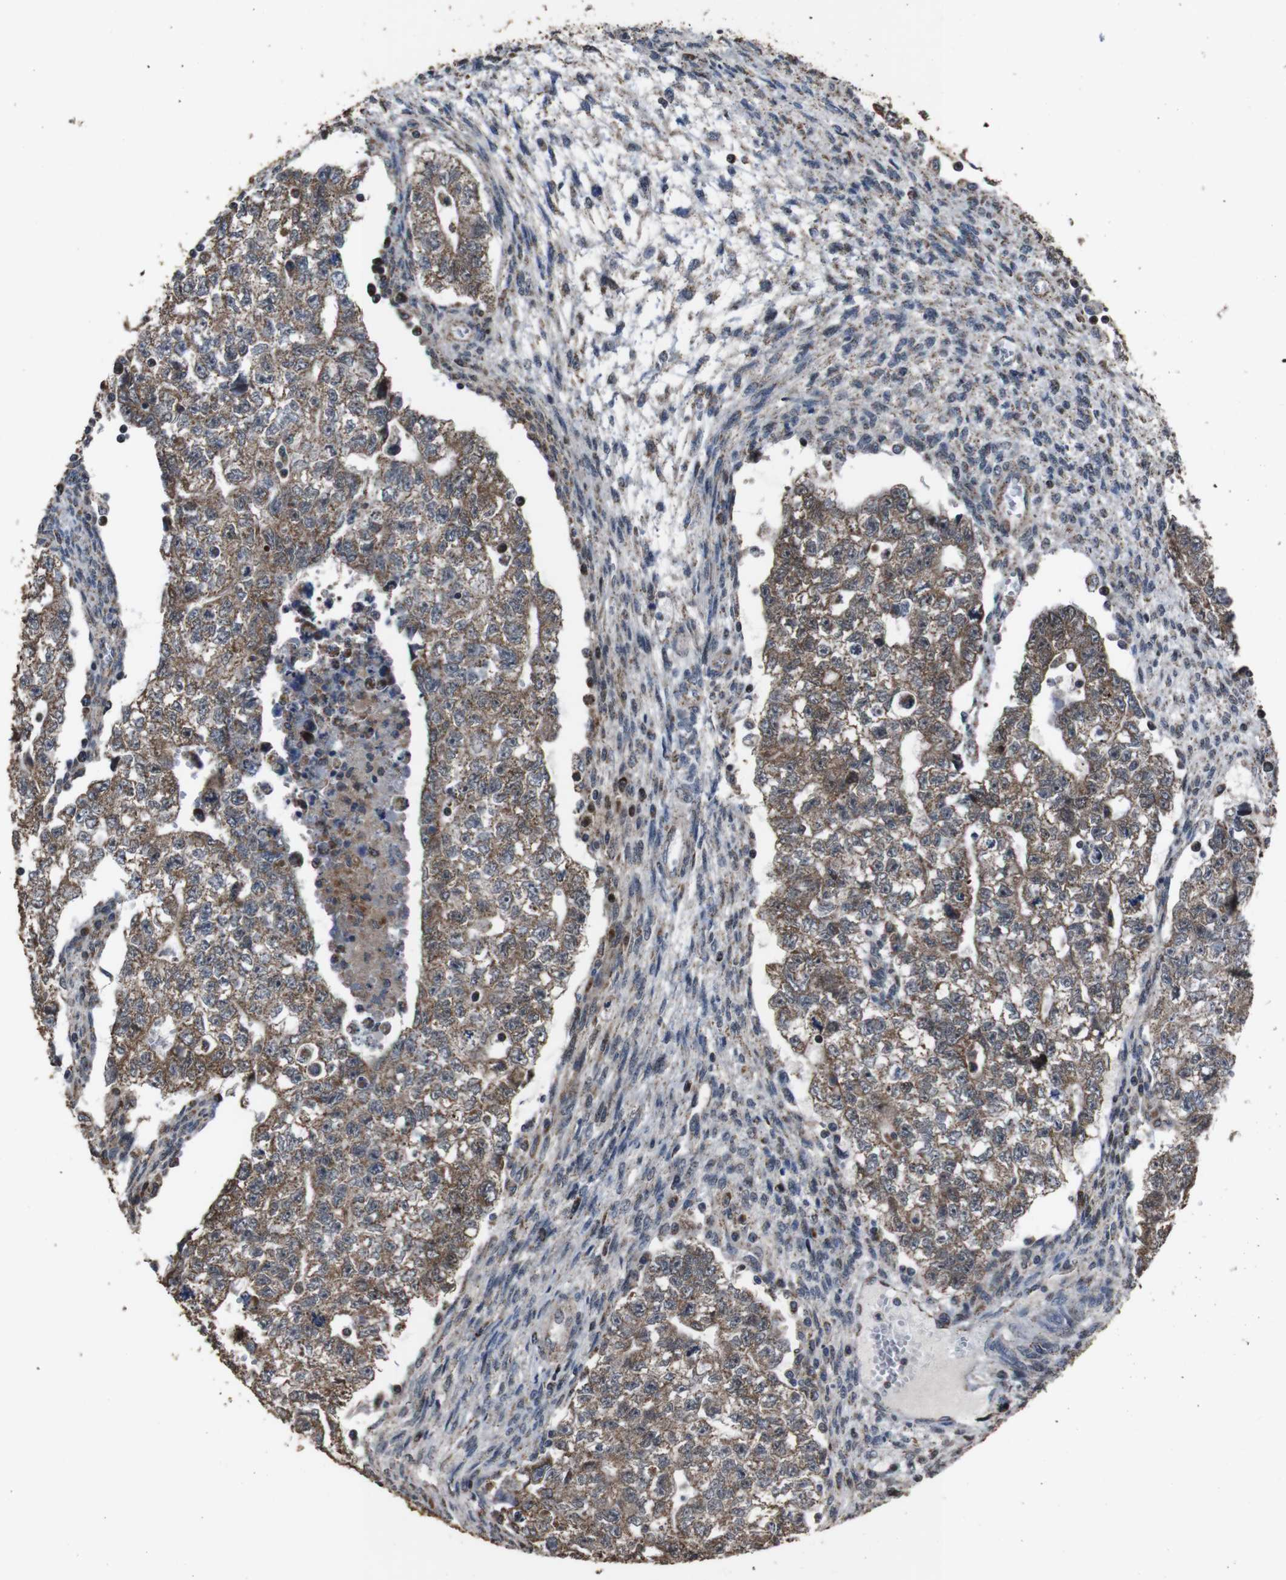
{"staining": {"intensity": "moderate", "quantity": ">75%", "location": "cytoplasmic/membranous,nuclear"}, "tissue": "testis cancer", "cell_type": "Tumor cells", "image_type": "cancer", "snomed": [{"axis": "morphology", "description": "Seminoma, NOS"}, {"axis": "morphology", "description": "Carcinoma, Embryonal, NOS"}, {"axis": "topography", "description": "Testis"}], "caption": "This histopathology image exhibits testis cancer stained with immunohistochemistry (IHC) to label a protein in brown. The cytoplasmic/membranous and nuclear of tumor cells show moderate positivity for the protein. Nuclei are counter-stained blue.", "gene": "SNN", "patient": {"sex": "male", "age": 38}}